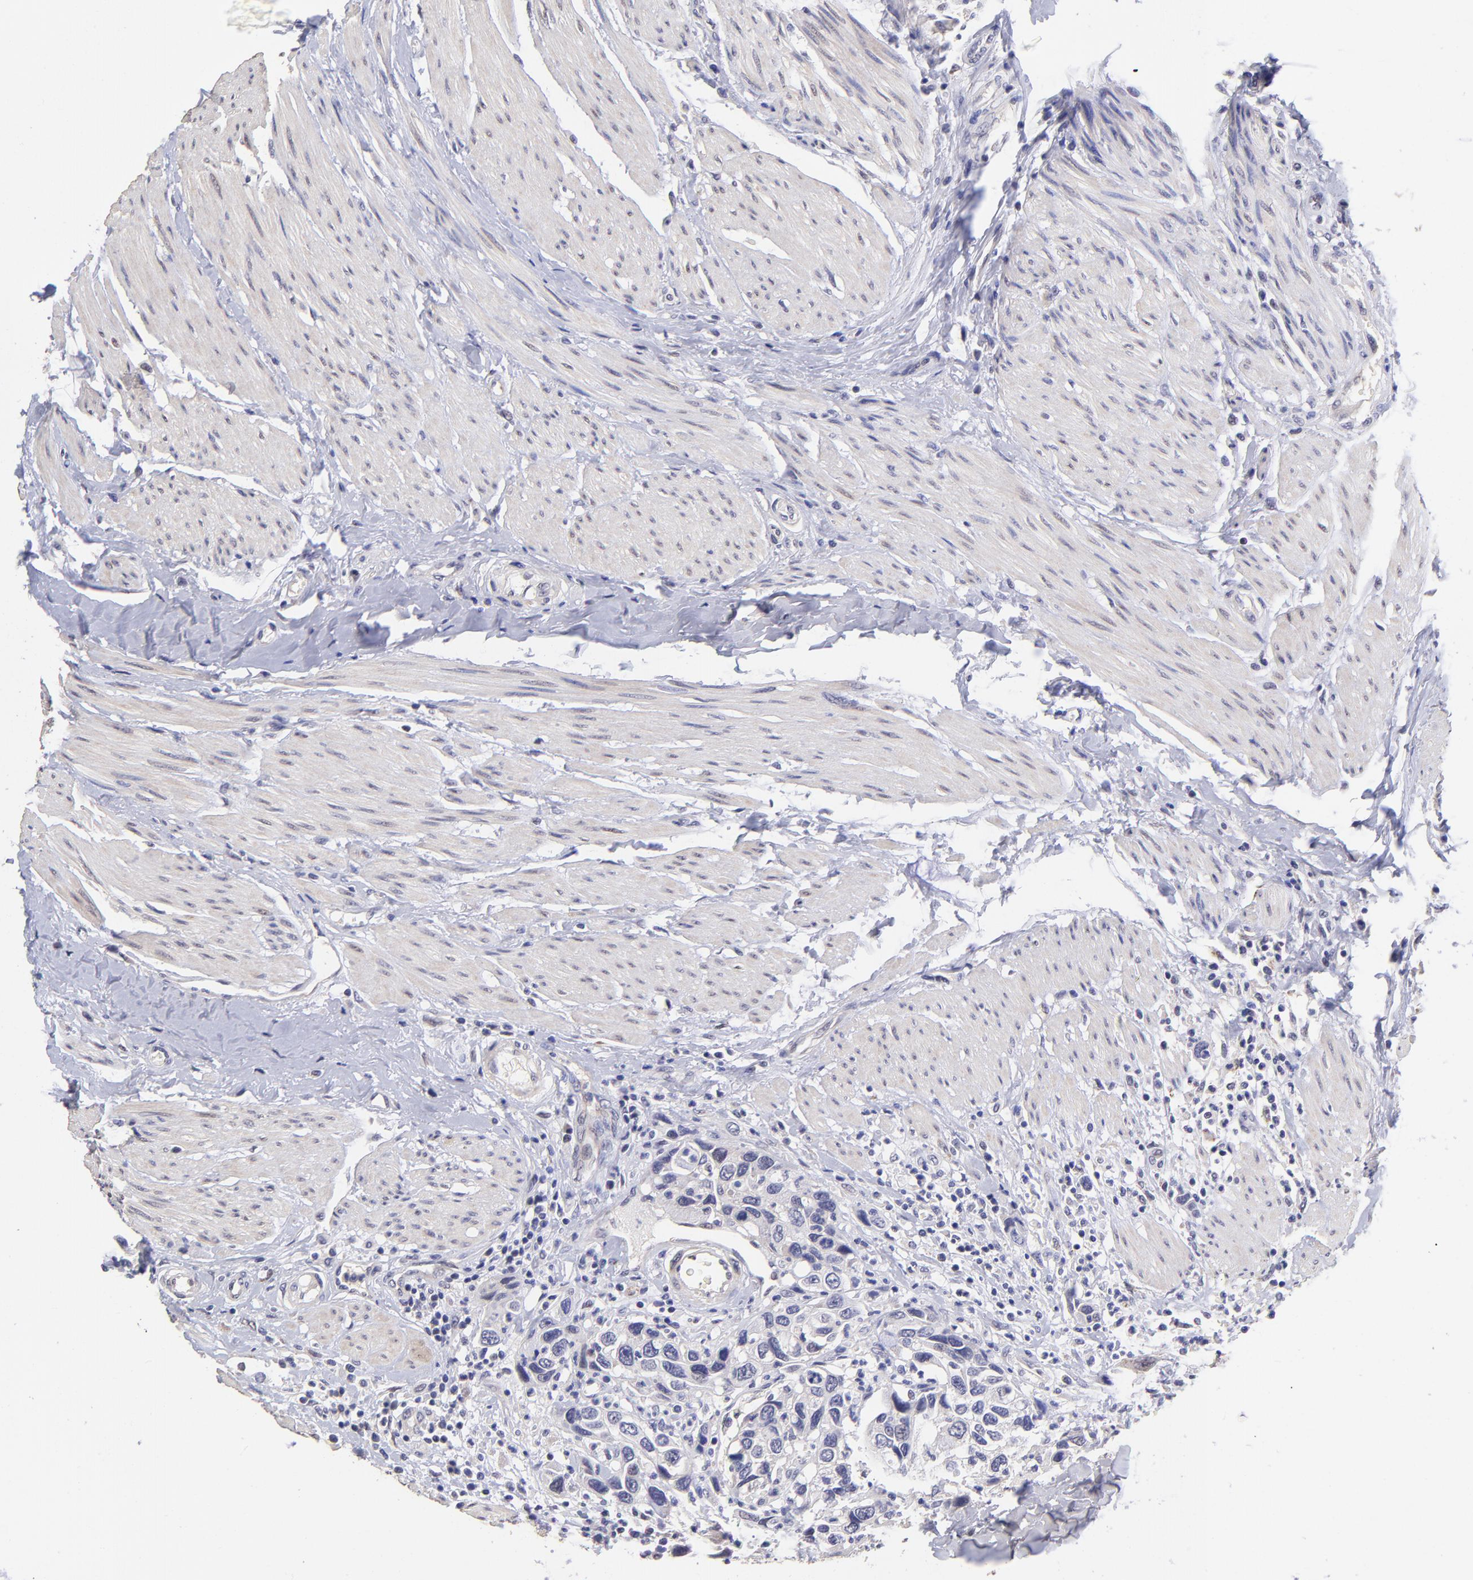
{"staining": {"intensity": "negative", "quantity": "none", "location": "none"}, "tissue": "urothelial cancer", "cell_type": "Tumor cells", "image_type": "cancer", "snomed": [{"axis": "morphology", "description": "Urothelial carcinoma, High grade"}, {"axis": "topography", "description": "Urinary bladder"}], "caption": "This is an immunohistochemistry photomicrograph of human urothelial carcinoma (high-grade). There is no positivity in tumor cells.", "gene": "NSF", "patient": {"sex": "male", "age": 66}}